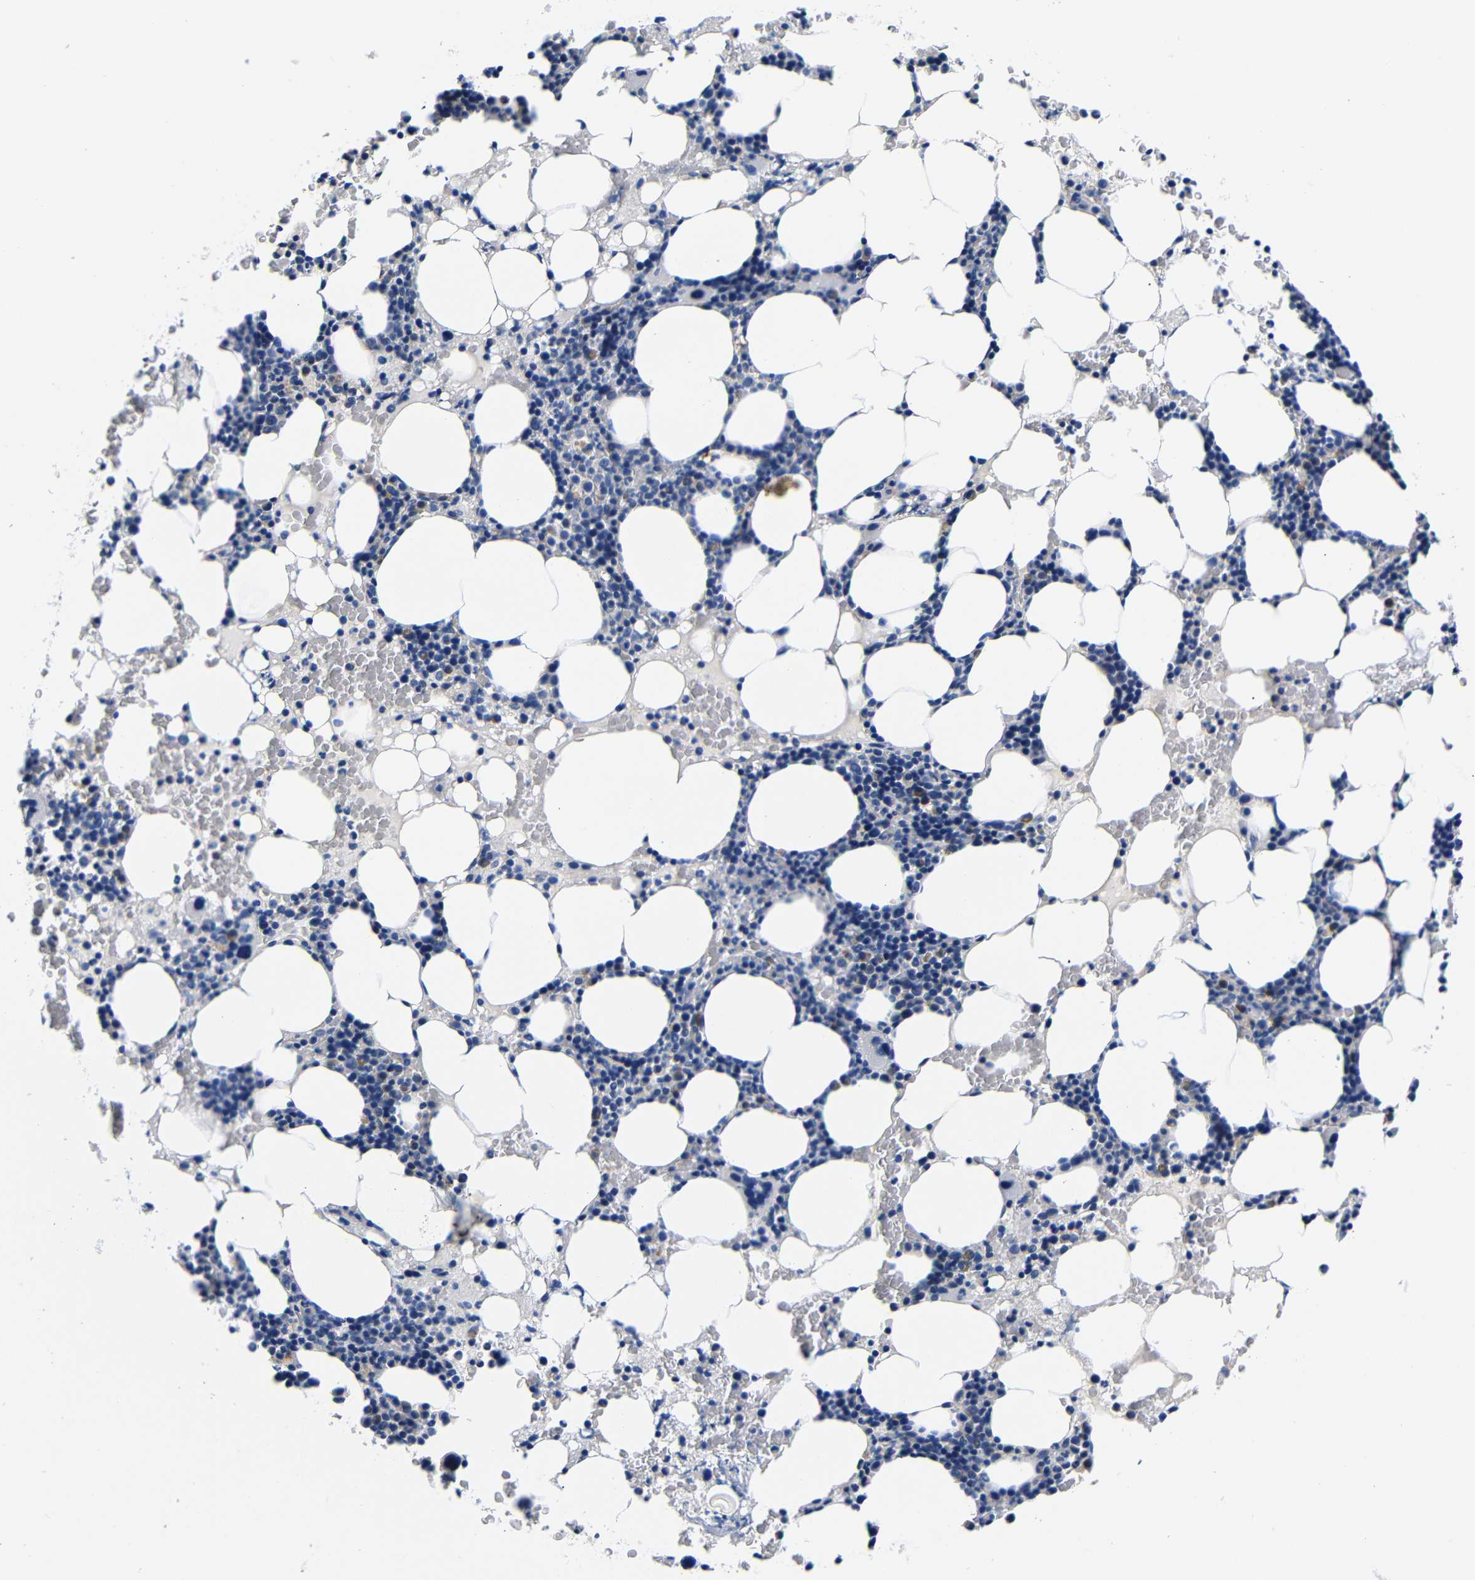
{"staining": {"intensity": "moderate", "quantity": "<25%", "location": "cytoplasmic/membranous"}, "tissue": "bone marrow", "cell_type": "Hematopoietic cells", "image_type": "normal", "snomed": [{"axis": "morphology", "description": "Normal tissue, NOS"}, {"axis": "morphology", "description": "Inflammation, NOS"}, {"axis": "topography", "description": "Bone marrow"}], "caption": "A high-resolution histopathology image shows immunohistochemistry (IHC) staining of benign bone marrow, which exhibits moderate cytoplasmic/membranous expression in about <25% of hematopoietic cells. Nuclei are stained in blue.", "gene": "LRIG1", "patient": {"sex": "female", "age": 84}}